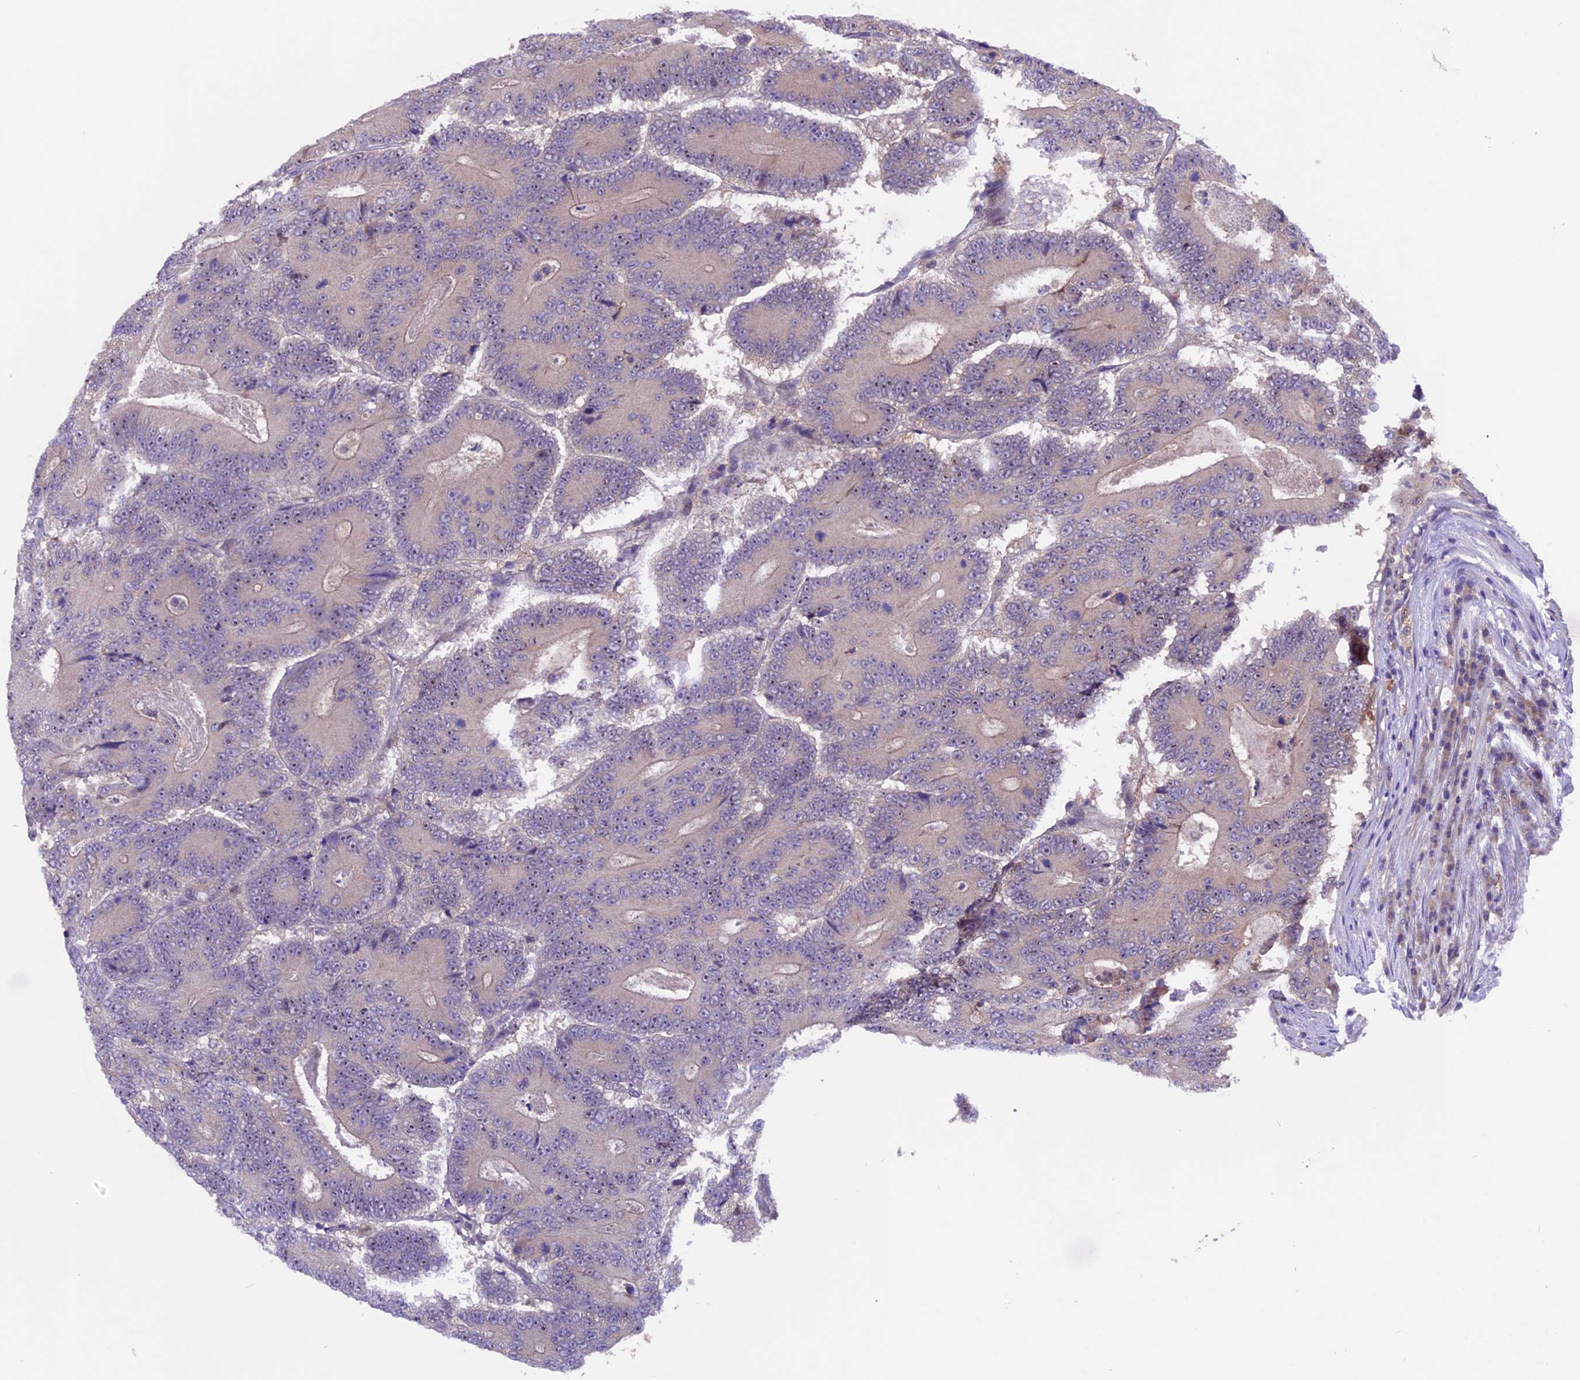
{"staining": {"intensity": "negative", "quantity": "none", "location": "none"}, "tissue": "colorectal cancer", "cell_type": "Tumor cells", "image_type": "cancer", "snomed": [{"axis": "morphology", "description": "Adenocarcinoma, NOS"}, {"axis": "topography", "description": "Colon"}], "caption": "There is no significant staining in tumor cells of adenocarcinoma (colorectal). (Immunohistochemistry (ihc), brightfield microscopy, high magnification).", "gene": "XKR7", "patient": {"sex": "male", "age": 83}}